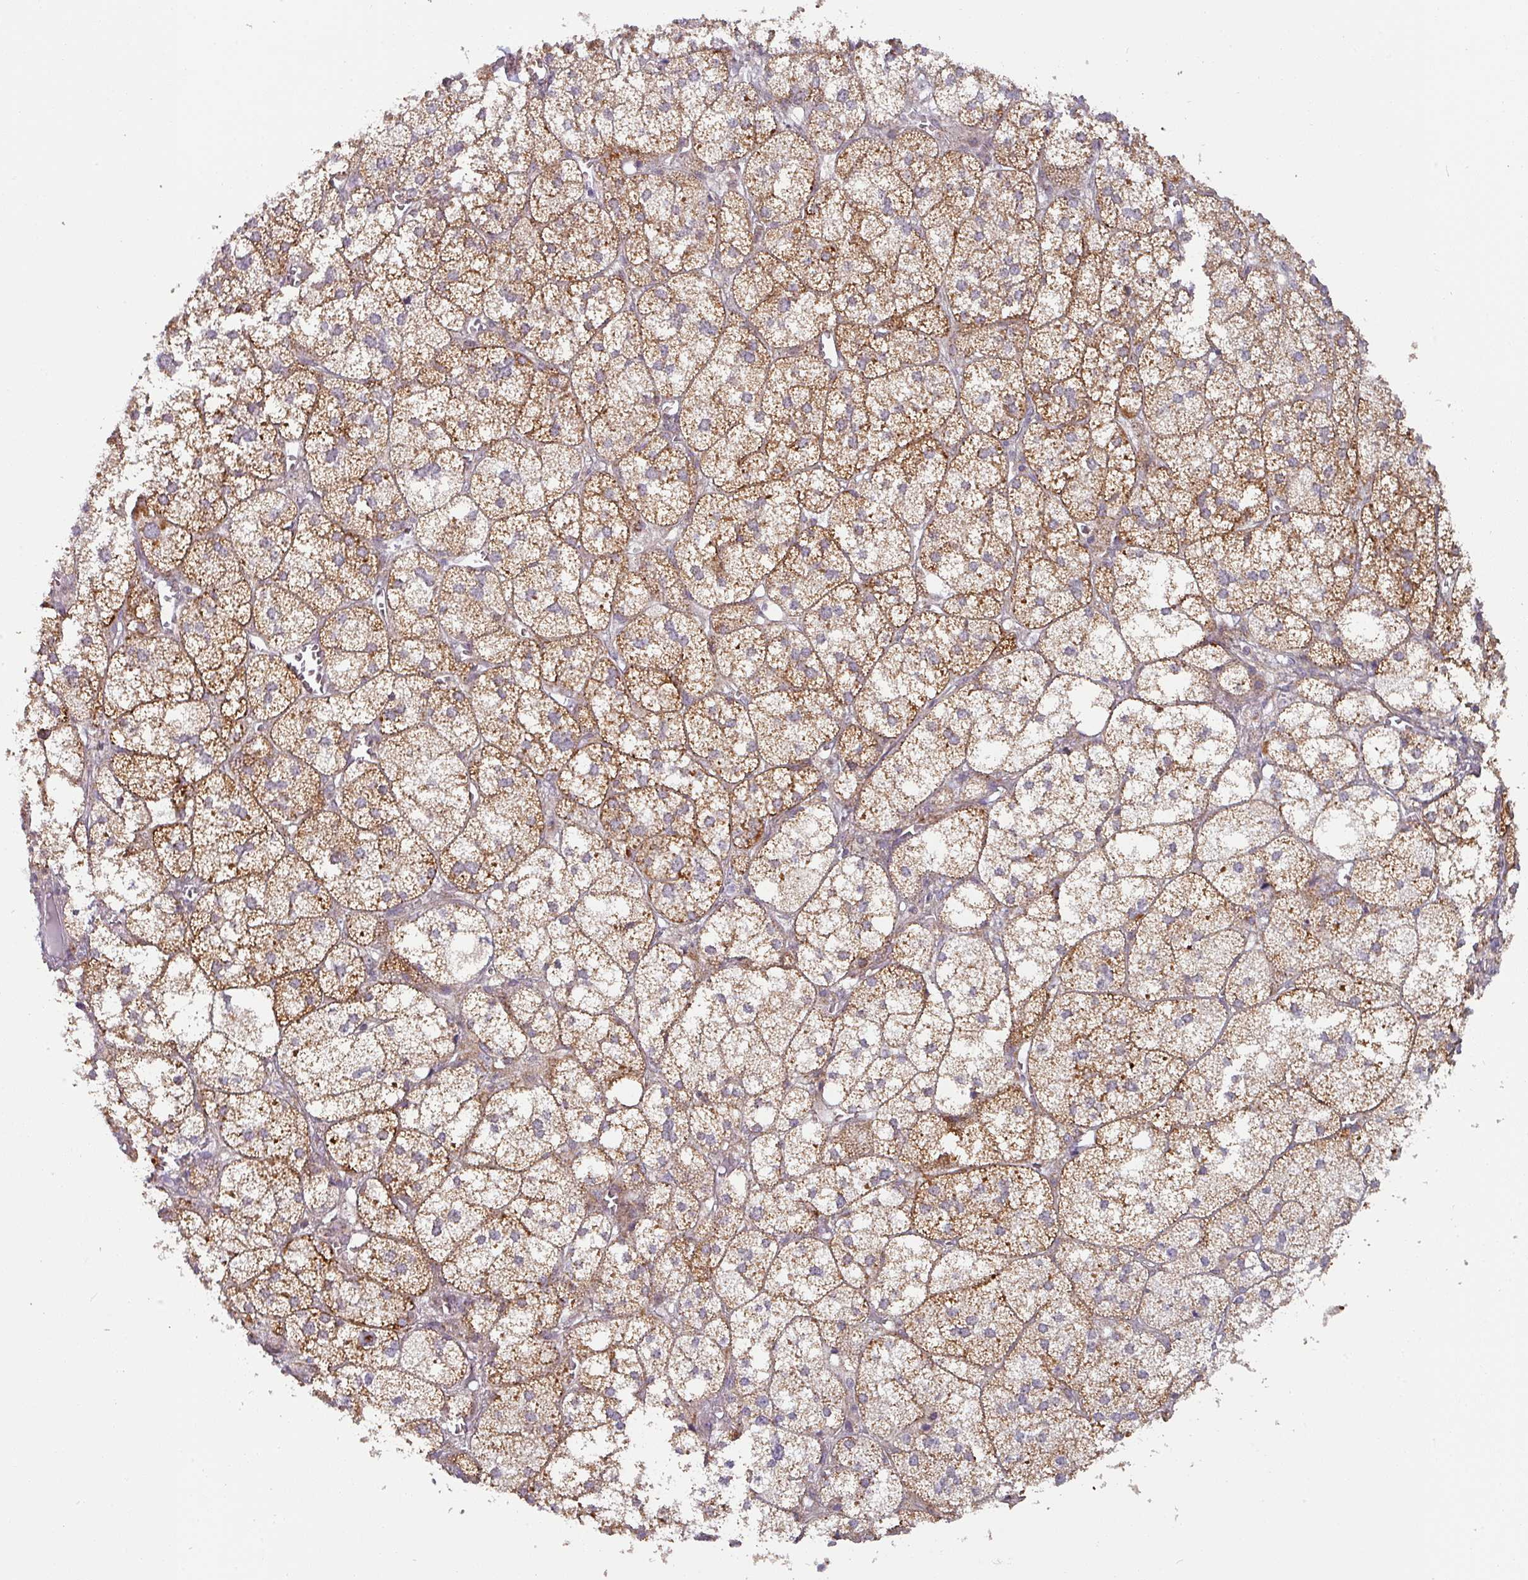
{"staining": {"intensity": "moderate", "quantity": ">75%", "location": "cytoplasmic/membranous"}, "tissue": "adrenal gland", "cell_type": "Glandular cells", "image_type": "normal", "snomed": [{"axis": "morphology", "description": "Normal tissue, NOS"}, {"axis": "topography", "description": "Adrenal gland"}], "caption": "Immunohistochemical staining of normal human adrenal gland exhibits medium levels of moderate cytoplasmic/membranous staining in approximately >75% of glandular cells. (Stains: DAB in brown, nuclei in blue, Microscopy: brightfield microscopy at high magnification).", "gene": "MRPS16", "patient": {"sex": "female", "age": 61}}